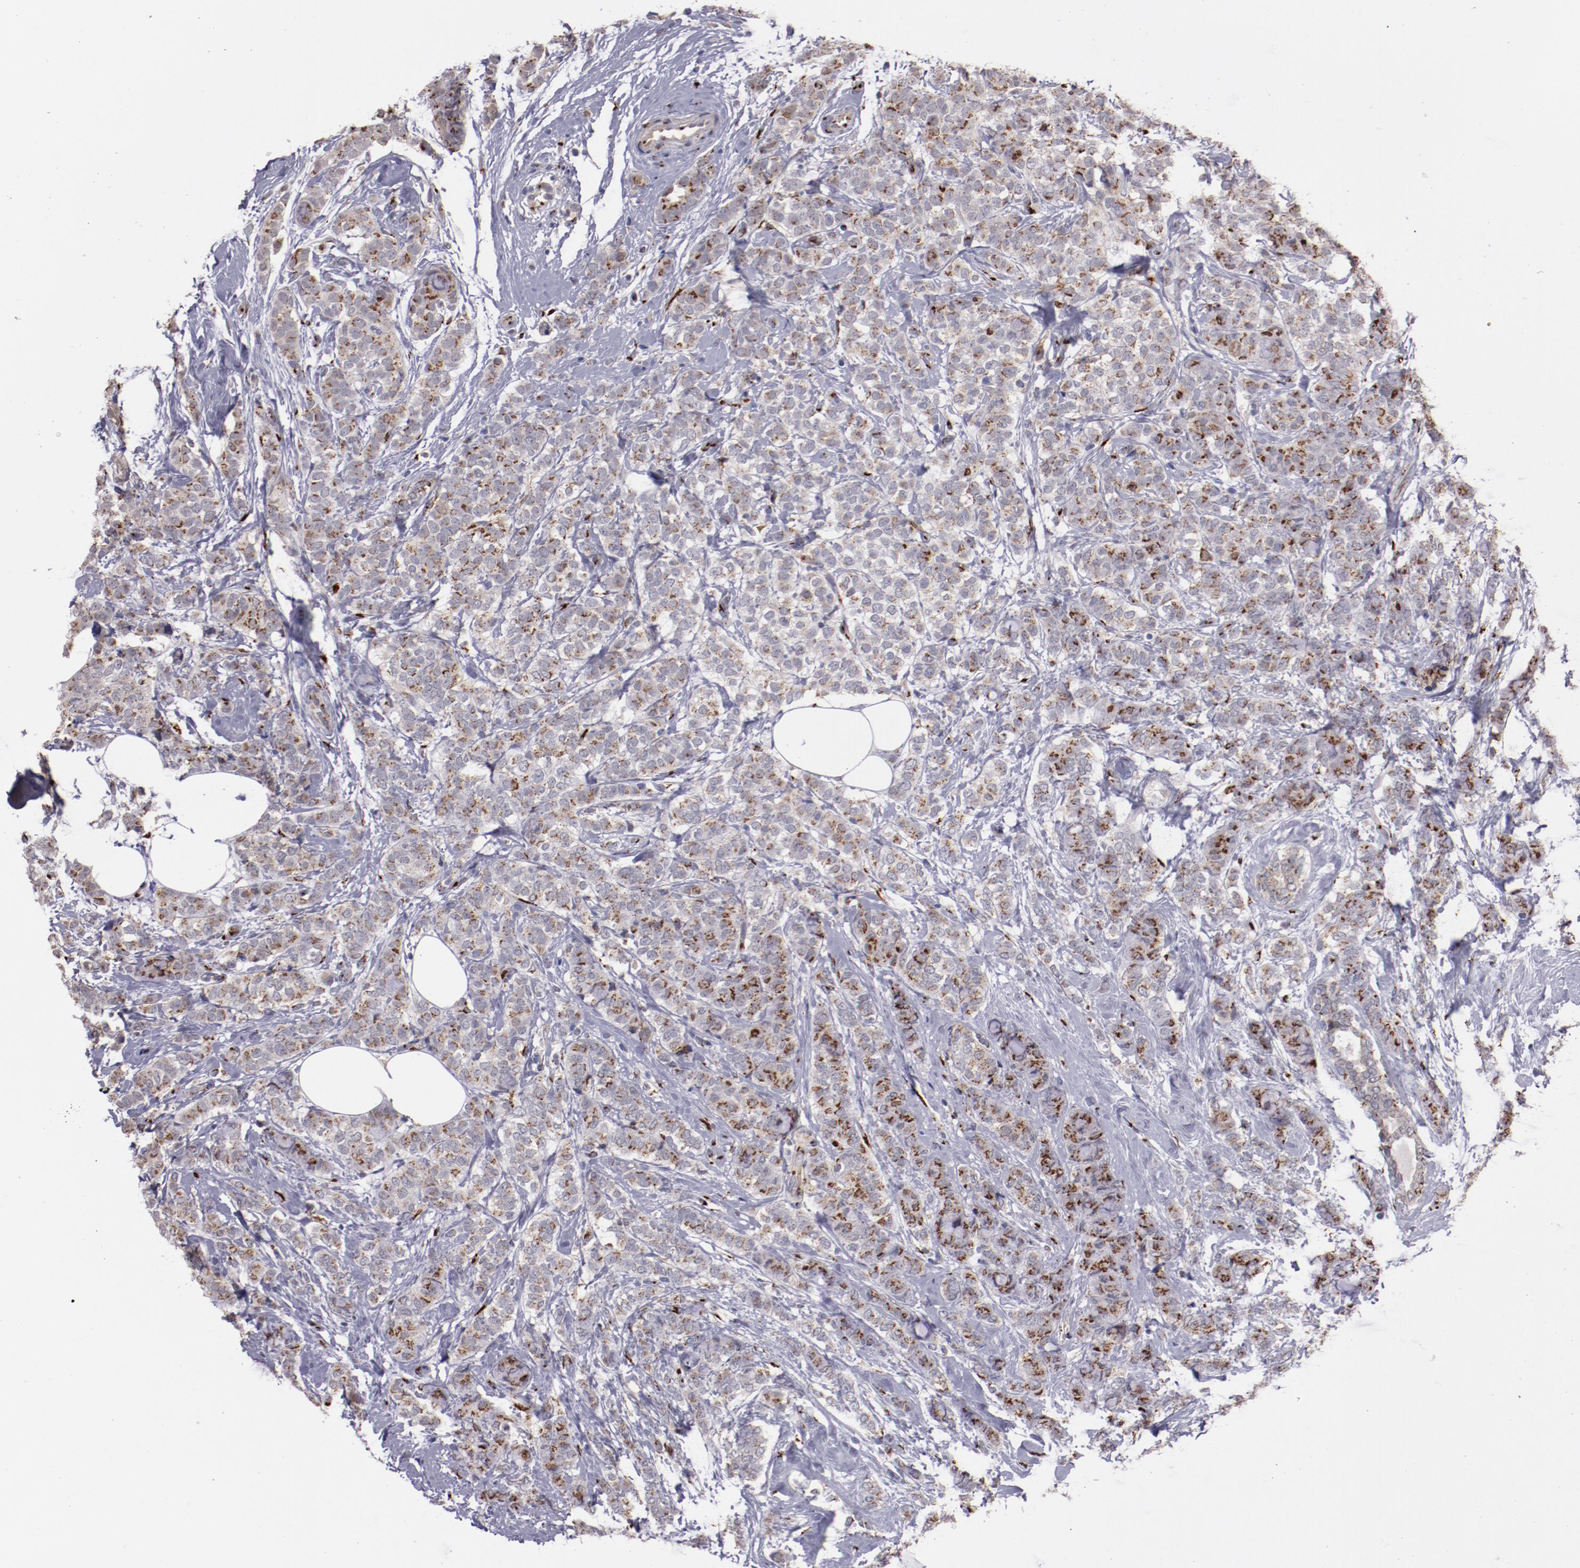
{"staining": {"intensity": "strong", "quantity": ">75%", "location": "cytoplasmic/membranous"}, "tissue": "breast cancer", "cell_type": "Tumor cells", "image_type": "cancer", "snomed": [{"axis": "morphology", "description": "Lobular carcinoma"}, {"axis": "topography", "description": "Breast"}], "caption": "The histopathology image reveals immunohistochemical staining of breast lobular carcinoma. There is strong cytoplasmic/membranous positivity is appreciated in about >75% of tumor cells.", "gene": "GOLIM4", "patient": {"sex": "female", "age": 60}}